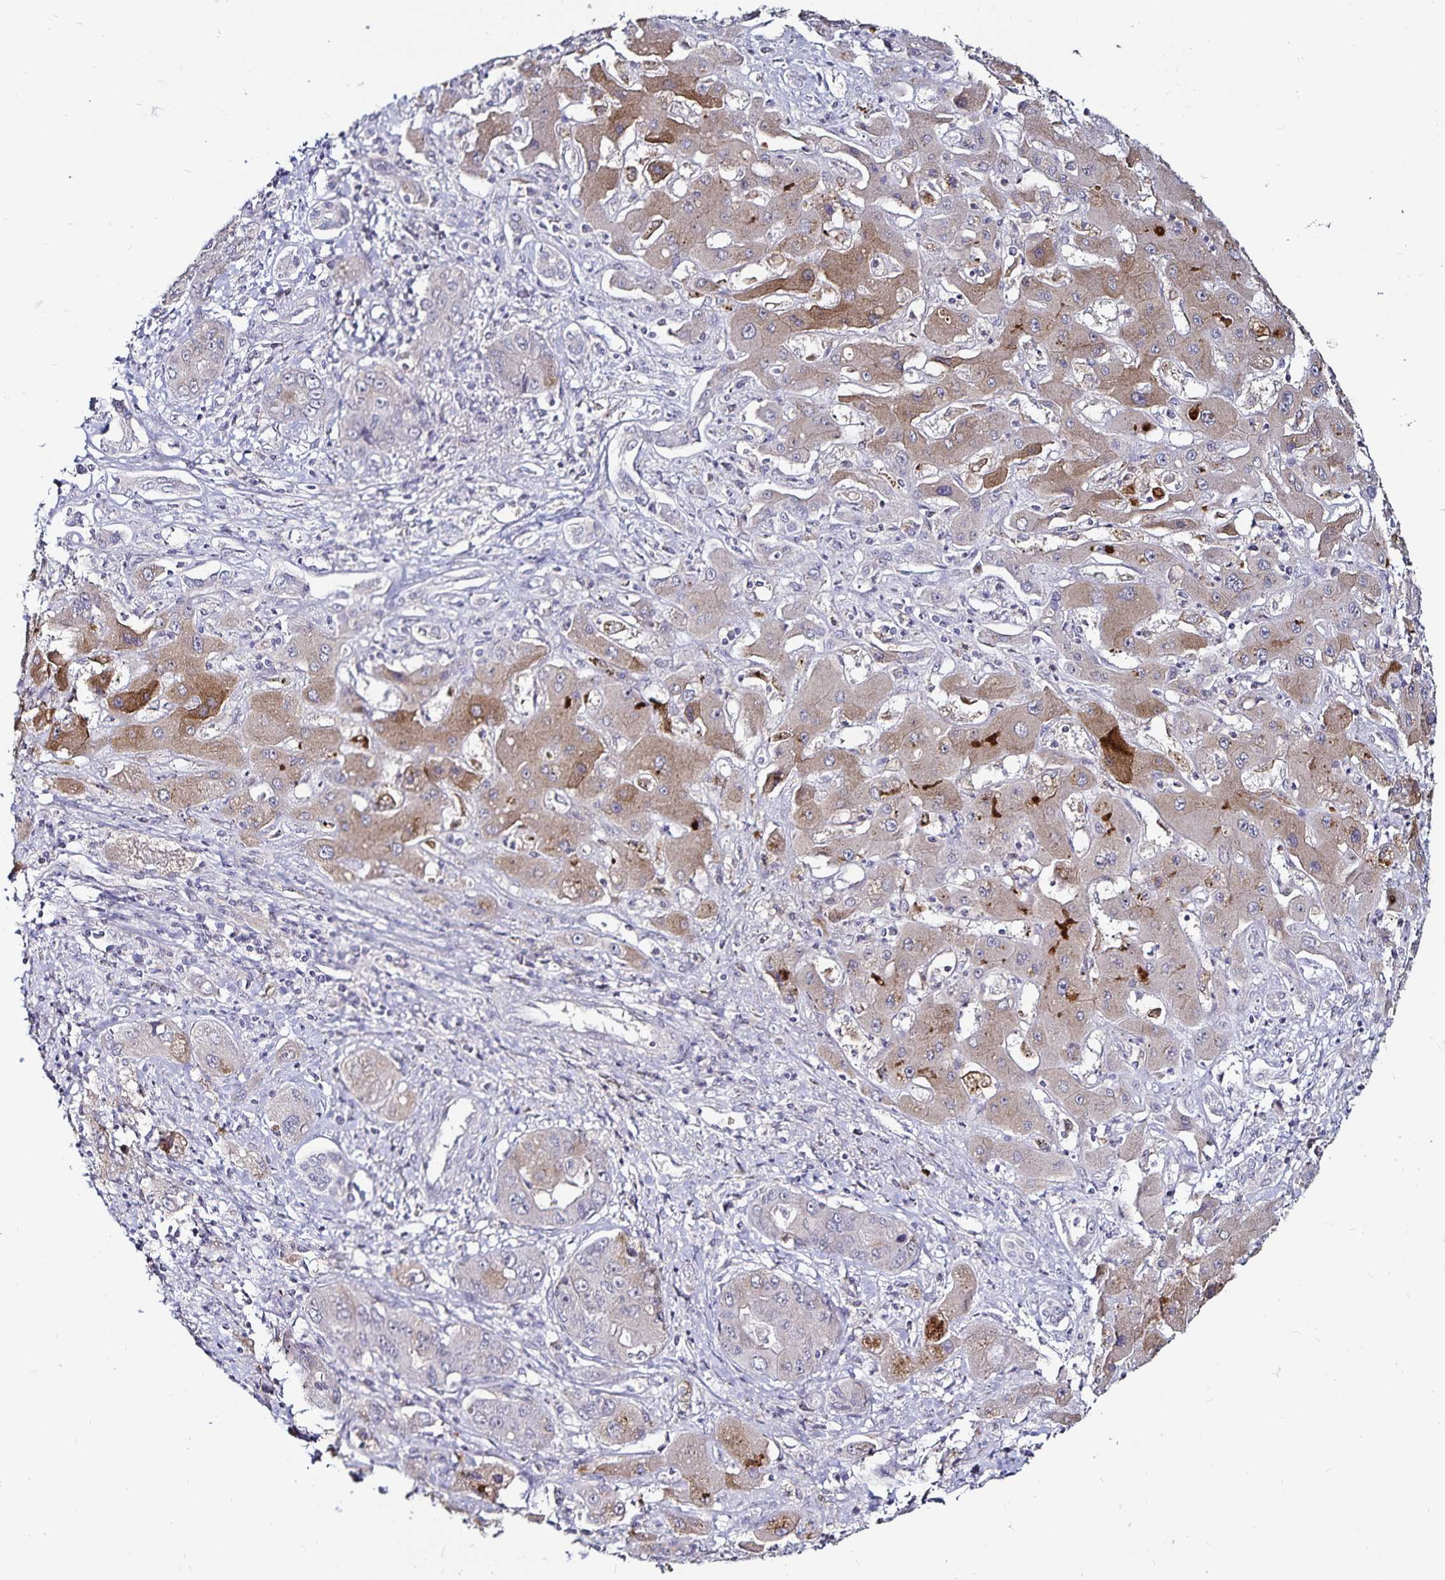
{"staining": {"intensity": "moderate", "quantity": "<25%", "location": "cytoplasmic/membranous"}, "tissue": "liver cancer", "cell_type": "Tumor cells", "image_type": "cancer", "snomed": [{"axis": "morphology", "description": "Cholangiocarcinoma"}, {"axis": "topography", "description": "Liver"}], "caption": "Immunohistochemical staining of liver cancer (cholangiocarcinoma) reveals low levels of moderate cytoplasmic/membranous protein staining in approximately <25% of tumor cells.", "gene": "ACSL5", "patient": {"sex": "male", "age": 67}}